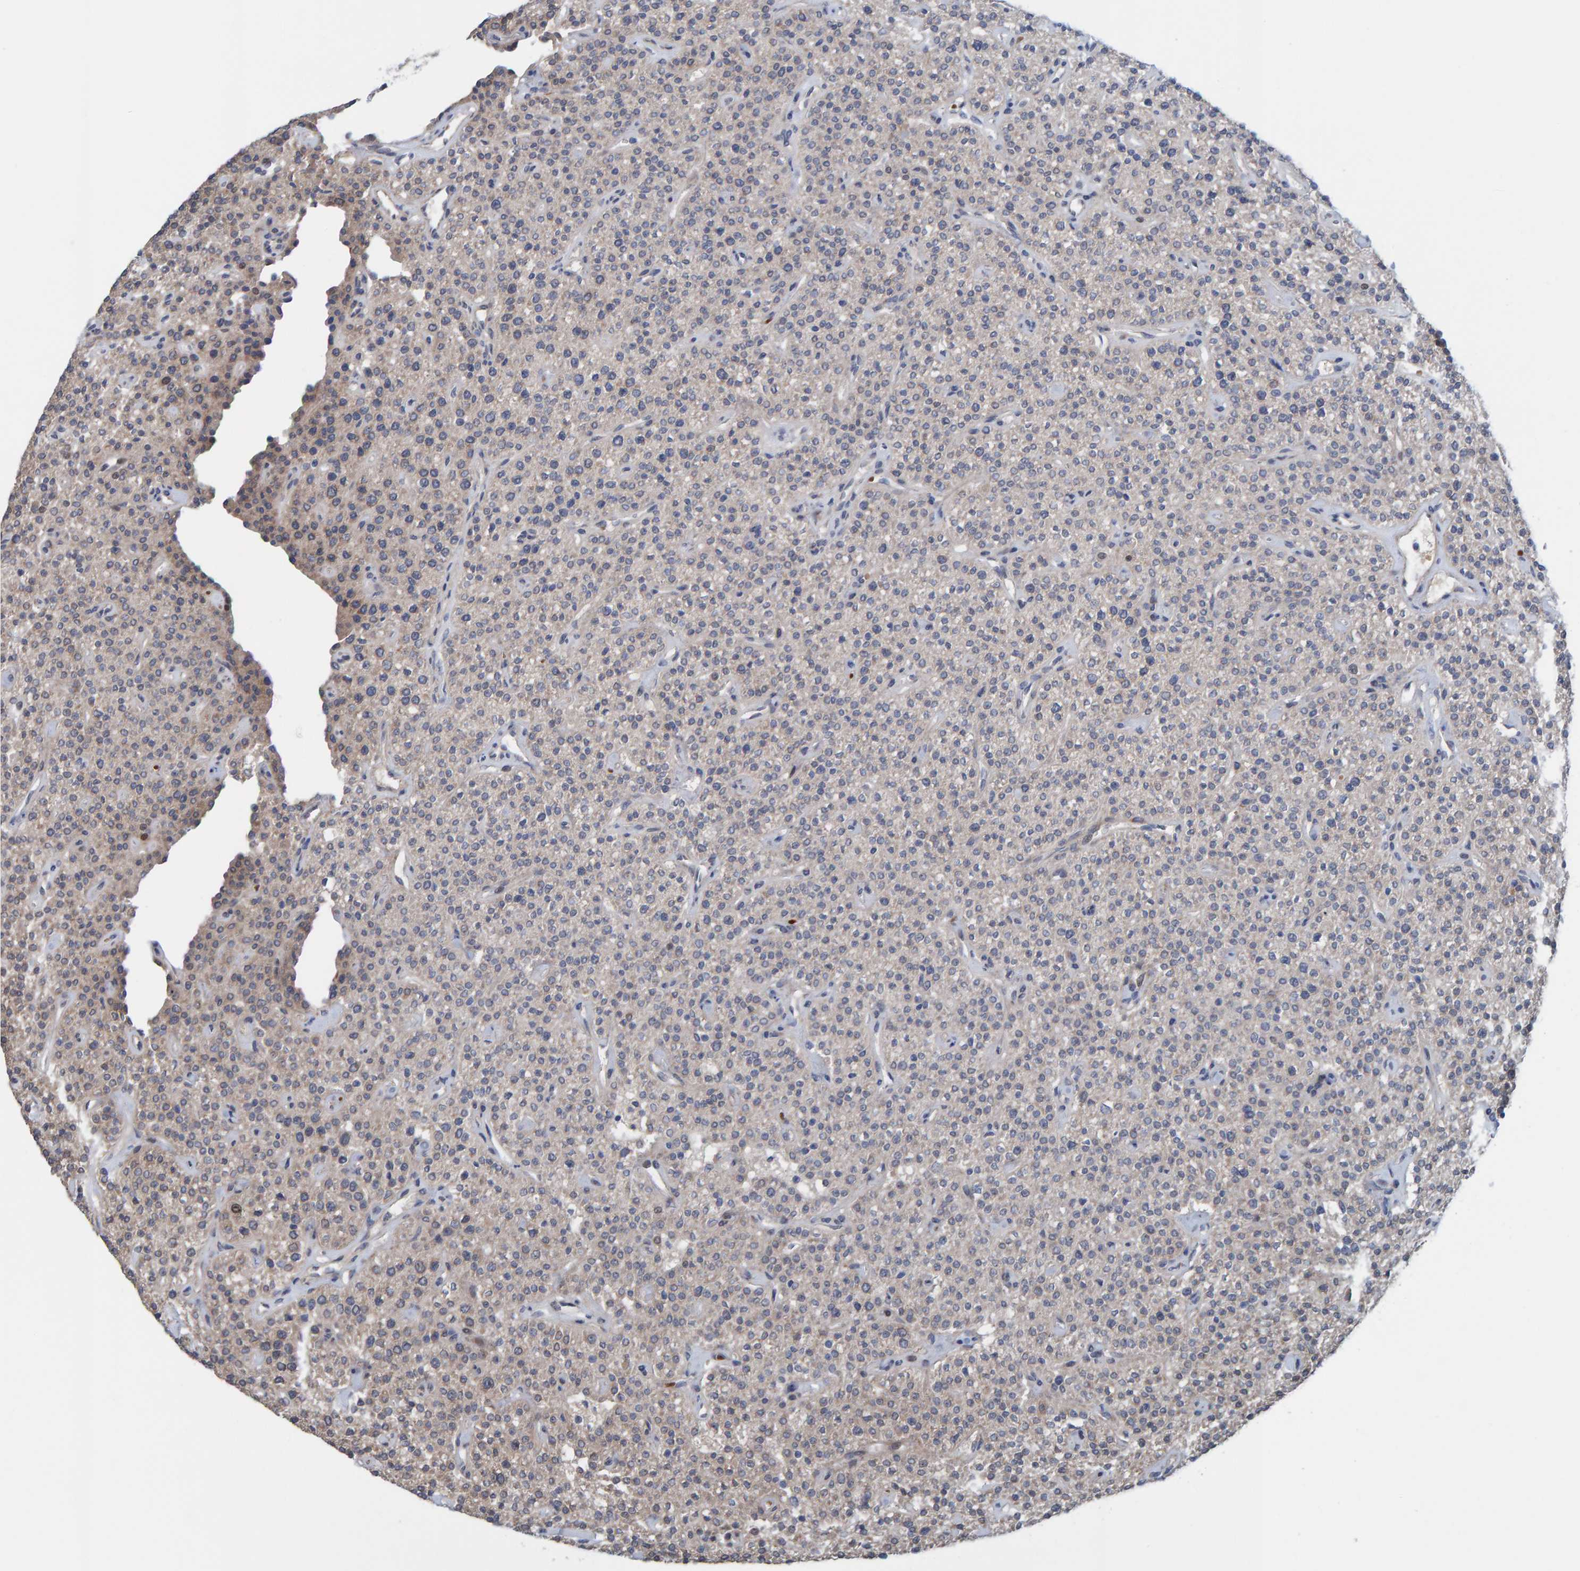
{"staining": {"intensity": "moderate", "quantity": "25%-75%", "location": "cytoplasmic/membranous"}, "tissue": "parathyroid gland", "cell_type": "Glandular cells", "image_type": "normal", "snomed": [{"axis": "morphology", "description": "Normal tissue, NOS"}, {"axis": "topography", "description": "Parathyroid gland"}], "caption": "Protein expression analysis of benign parathyroid gland exhibits moderate cytoplasmic/membranous expression in approximately 25%-75% of glandular cells.", "gene": "MFSD6L", "patient": {"sex": "male", "age": 46}}